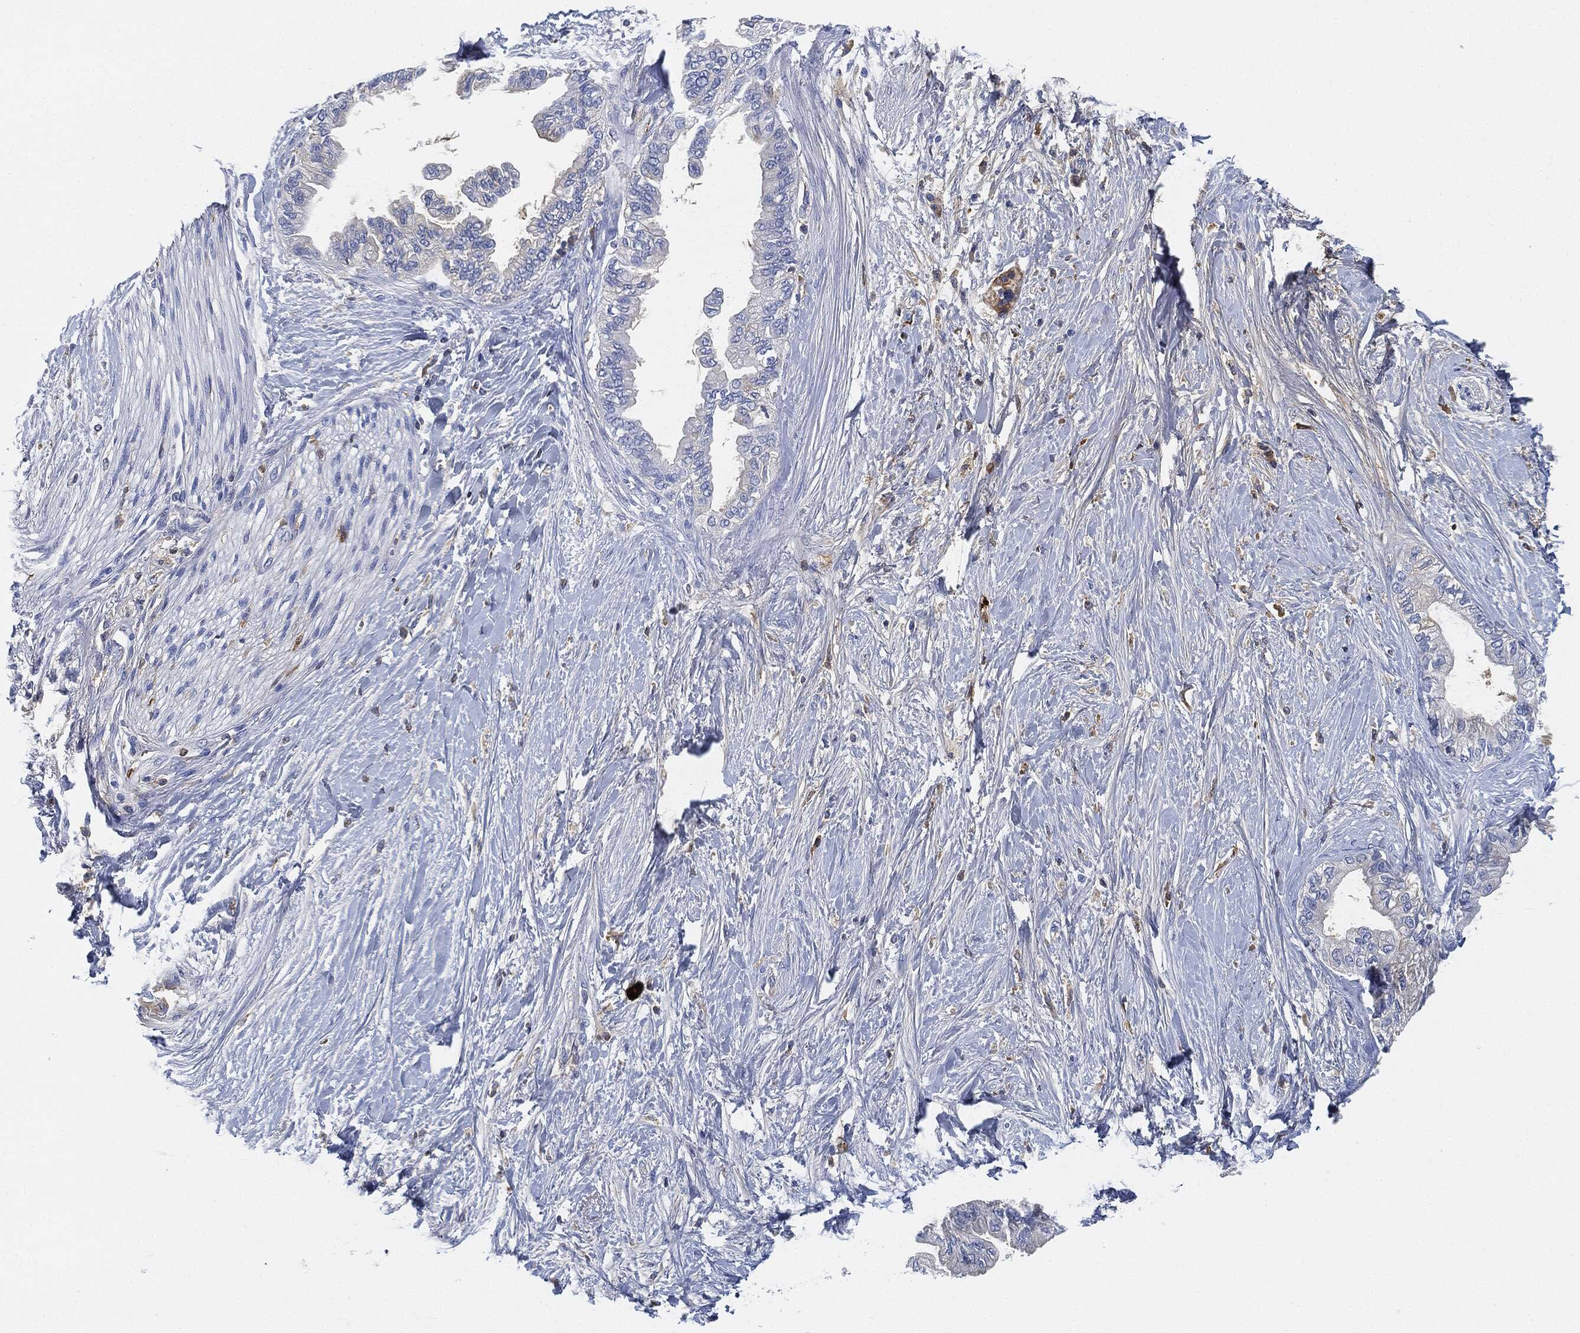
{"staining": {"intensity": "weak", "quantity": "<25%", "location": "cytoplasmic/membranous"}, "tissue": "pancreatic cancer", "cell_type": "Tumor cells", "image_type": "cancer", "snomed": [{"axis": "morphology", "description": "Normal tissue, NOS"}, {"axis": "morphology", "description": "Adenocarcinoma, NOS"}, {"axis": "topography", "description": "Pancreas"}, {"axis": "topography", "description": "Duodenum"}], "caption": "High magnification brightfield microscopy of adenocarcinoma (pancreatic) stained with DAB (3,3'-diaminobenzidine) (brown) and counterstained with hematoxylin (blue): tumor cells show no significant expression.", "gene": "IGLV6-57", "patient": {"sex": "female", "age": 60}}